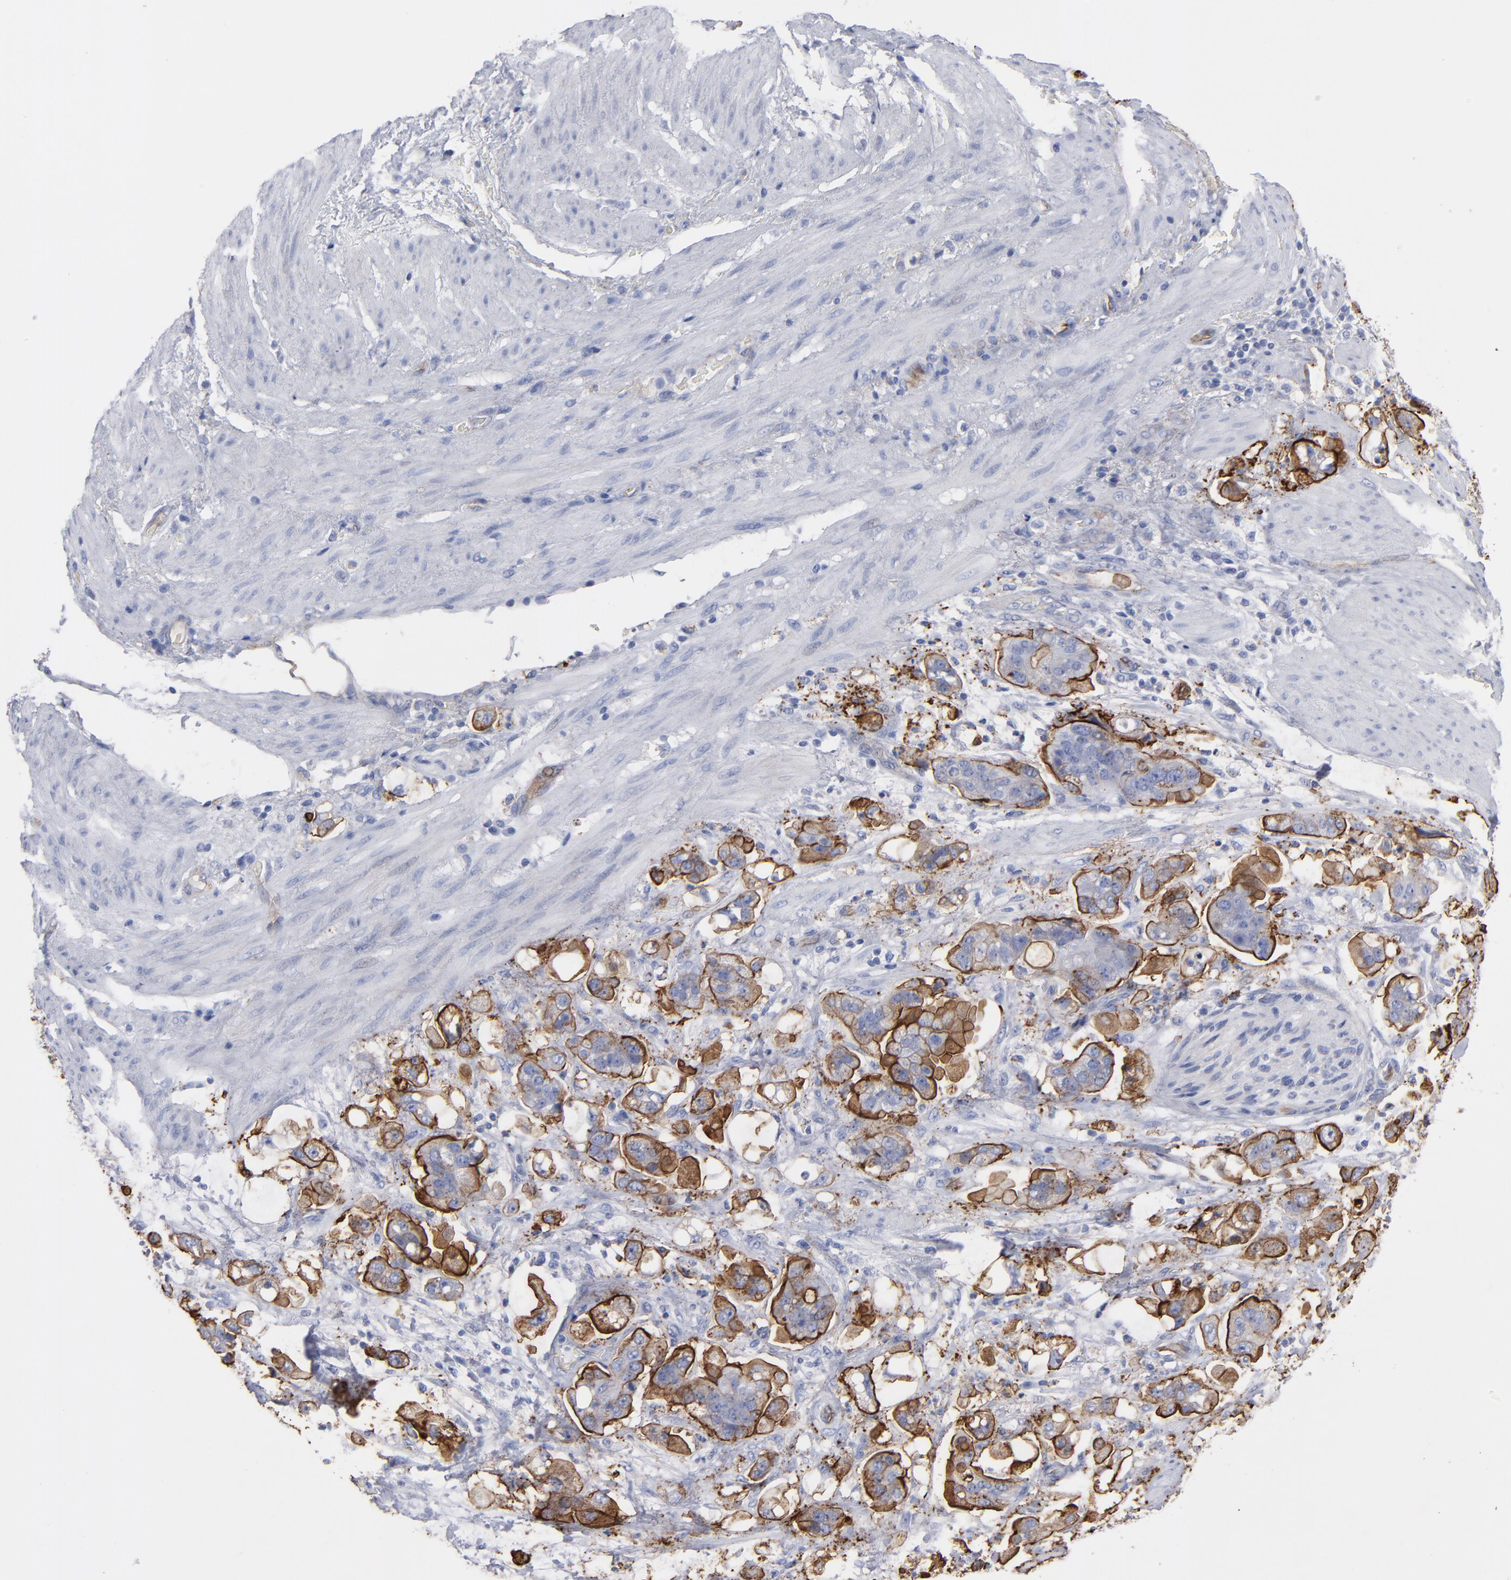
{"staining": {"intensity": "moderate", "quantity": "25%-75%", "location": "cytoplasmic/membranous"}, "tissue": "stomach cancer", "cell_type": "Tumor cells", "image_type": "cancer", "snomed": [{"axis": "morphology", "description": "Adenocarcinoma, NOS"}, {"axis": "topography", "description": "Stomach"}], "caption": "Moderate cytoplasmic/membranous positivity is identified in about 25%-75% of tumor cells in stomach adenocarcinoma. Nuclei are stained in blue.", "gene": "TM4SF1", "patient": {"sex": "male", "age": 62}}